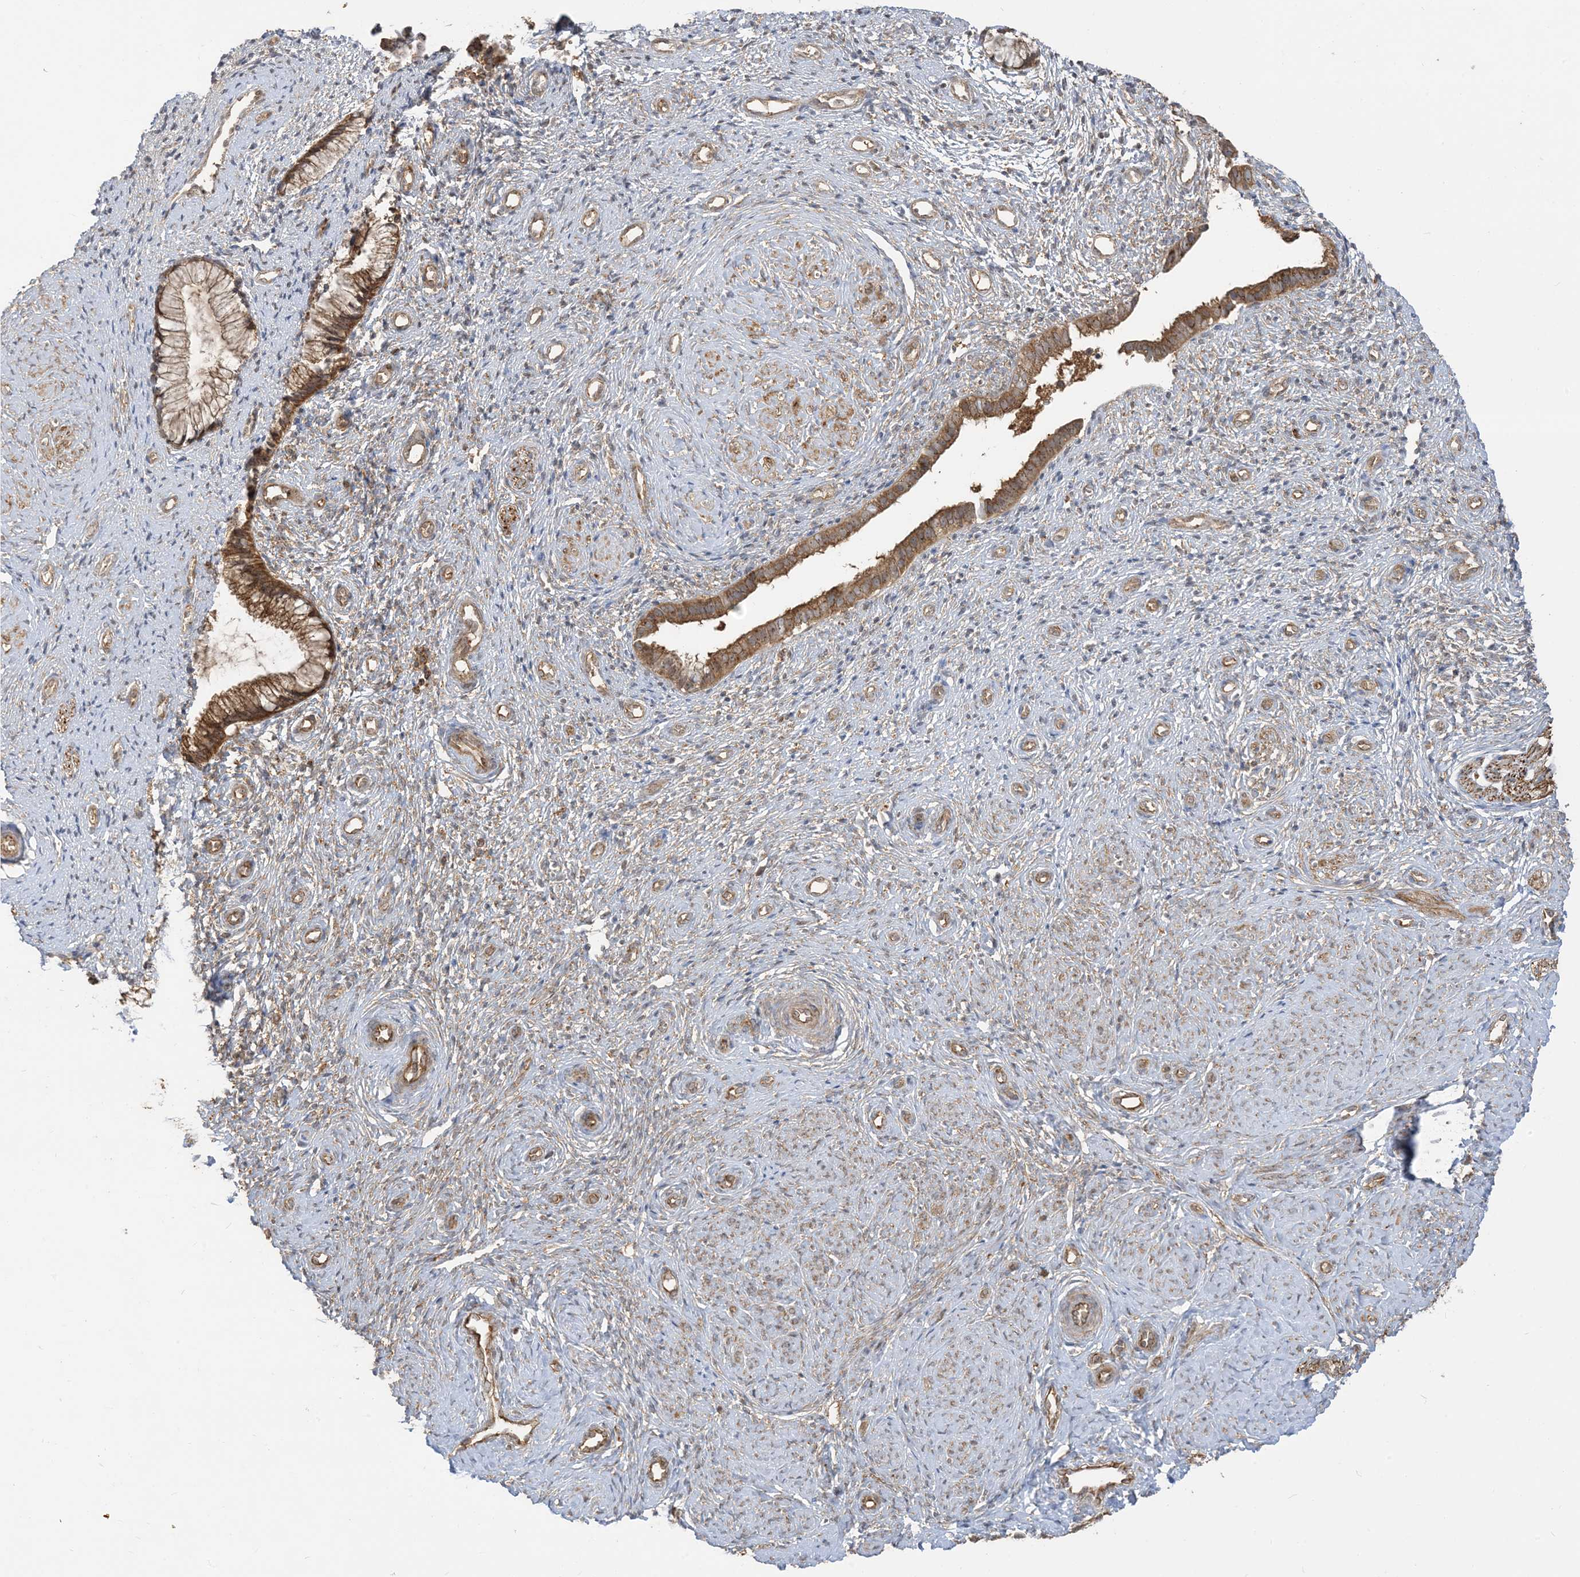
{"staining": {"intensity": "moderate", "quantity": ">75%", "location": "cytoplasmic/membranous"}, "tissue": "cervix", "cell_type": "Glandular cells", "image_type": "normal", "snomed": [{"axis": "morphology", "description": "Normal tissue, NOS"}, {"axis": "topography", "description": "Cervix"}], "caption": "Unremarkable cervix was stained to show a protein in brown. There is medium levels of moderate cytoplasmic/membranous staining in about >75% of glandular cells.", "gene": "SRP72", "patient": {"sex": "female", "age": 27}}